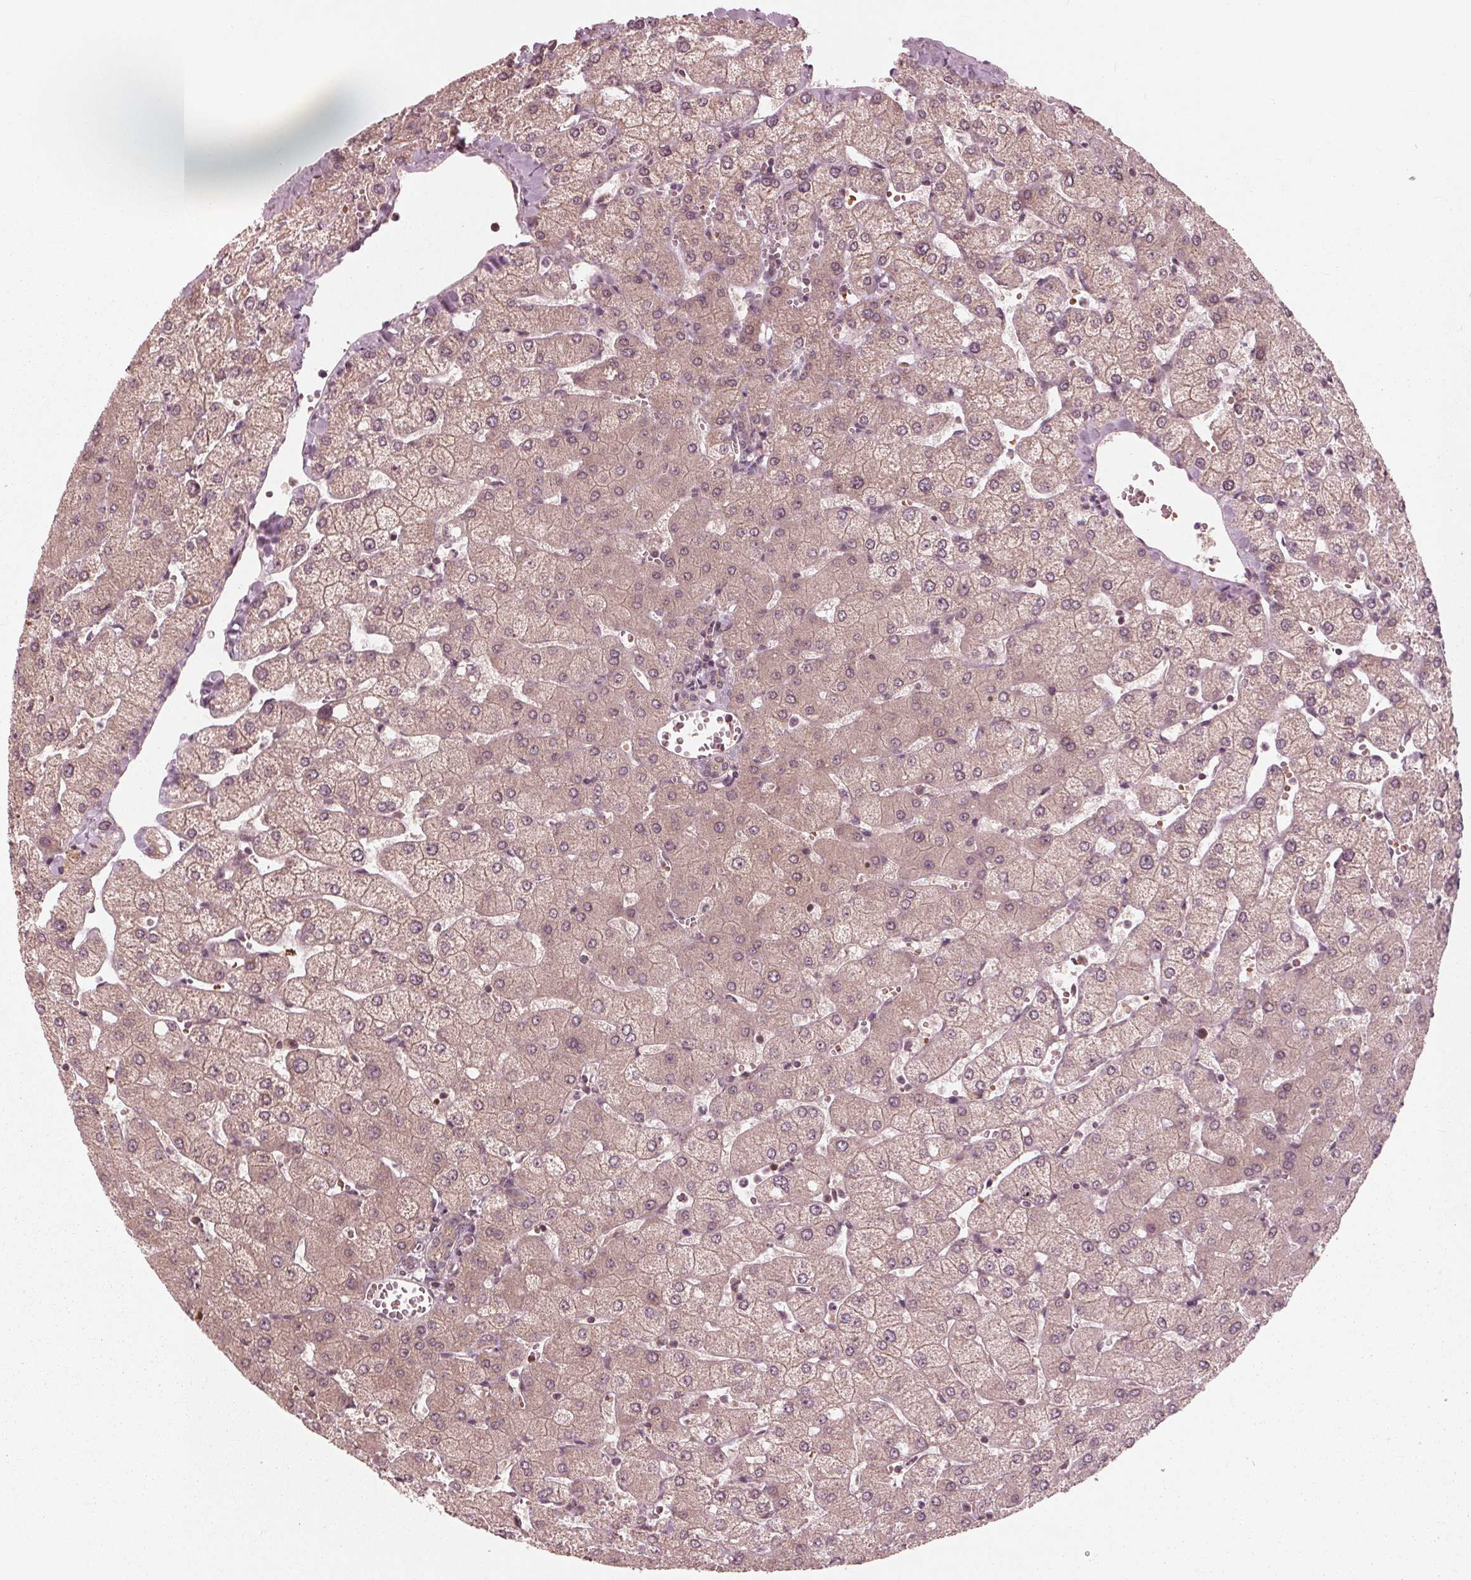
{"staining": {"intensity": "weak", "quantity": "<25%", "location": "cytoplasmic/membranous"}, "tissue": "liver", "cell_type": "Cholangiocytes", "image_type": "normal", "snomed": [{"axis": "morphology", "description": "Normal tissue, NOS"}, {"axis": "topography", "description": "Liver"}], "caption": "Protein analysis of unremarkable liver demonstrates no significant positivity in cholangiocytes.", "gene": "UBALD1", "patient": {"sex": "female", "age": 54}}